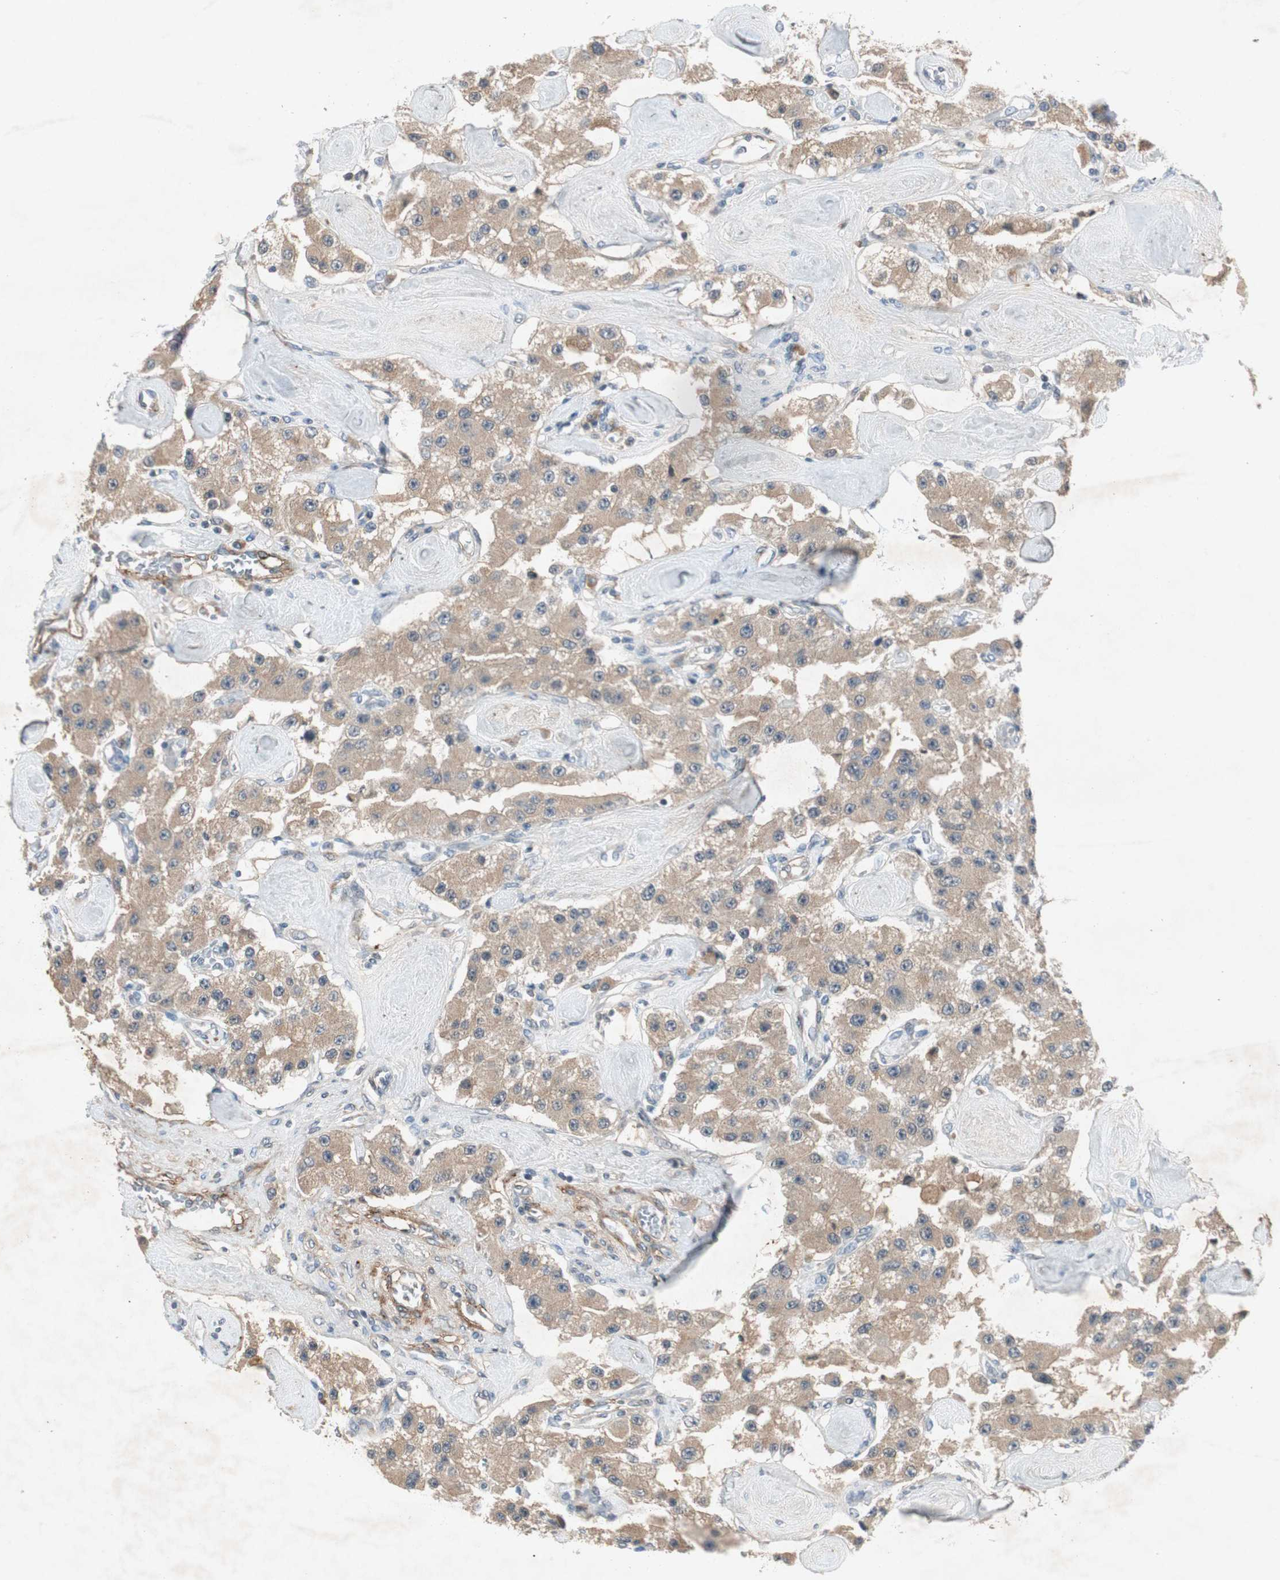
{"staining": {"intensity": "weak", "quantity": ">75%", "location": "cytoplasmic/membranous"}, "tissue": "carcinoid", "cell_type": "Tumor cells", "image_type": "cancer", "snomed": [{"axis": "morphology", "description": "Carcinoid, malignant, NOS"}, {"axis": "topography", "description": "Pancreas"}], "caption": "Tumor cells display low levels of weak cytoplasmic/membranous expression in approximately >75% of cells in human carcinoid. (IHC, brightfield microscopy, high magnification).", "gene": "RNGTT", "patient": {"sex": "male", "age": 41}}